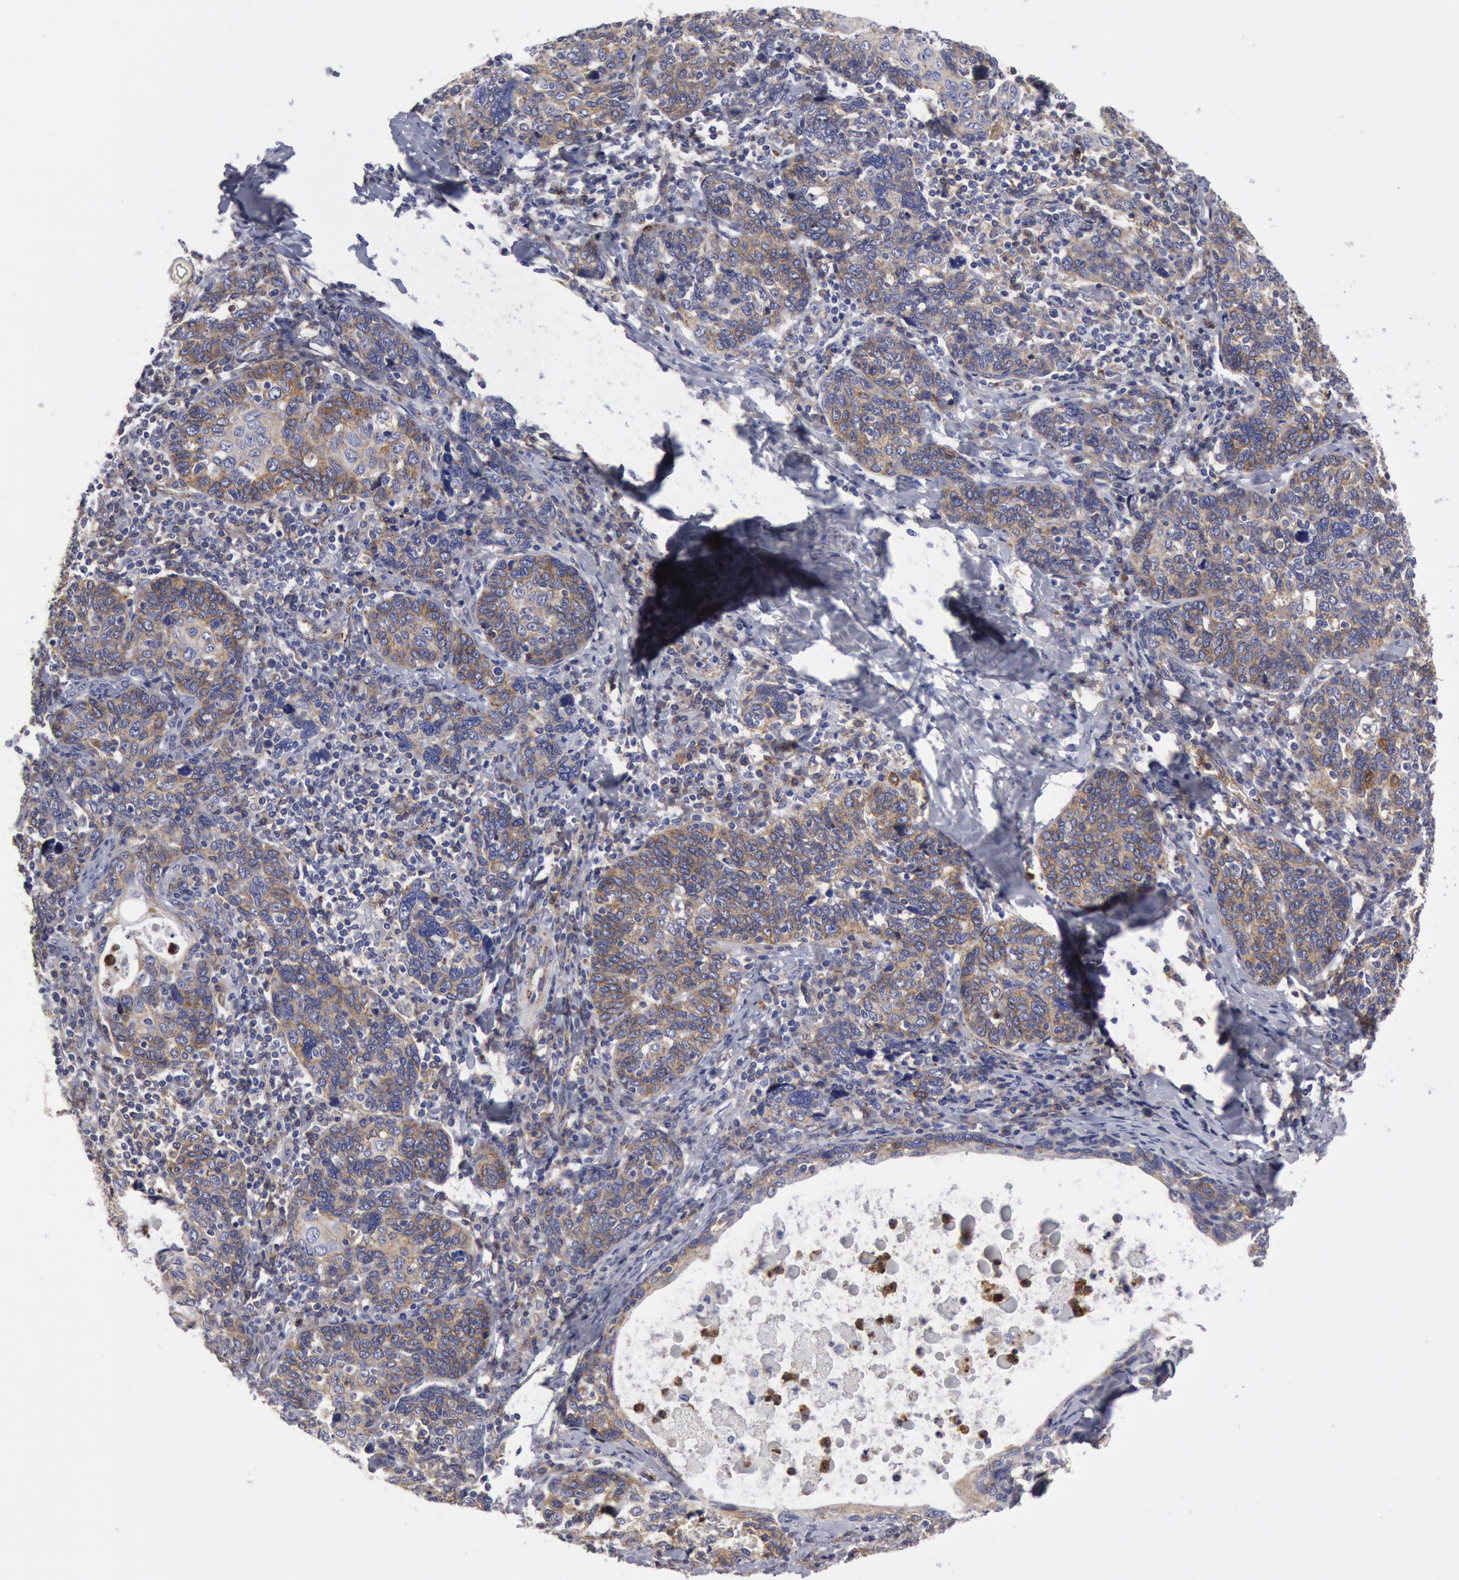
{"staining": {"intensity": "weak", "quantity": "25%-75%", "location": "cytoplasmic/membranous"}, "tissue": "cervical cancer", "cell_type": "Tumor cells", "image_type": "cancer", "snomed": [{"axis": "morphology", "description": "Squamous cell carcinoma, NOS"}, {"axis": "topography", "description": "Cervix"}], "caption": "A histopathology image showing weak cytoplasmic/membranous staining in about 25%-75% of tumor cells in cervical cancer (squamous cell carcinoma), as visualized by brown immunohistochemical staining.", "gene": "FLOT1", "patient": {"sex": "female", "age": 41}}